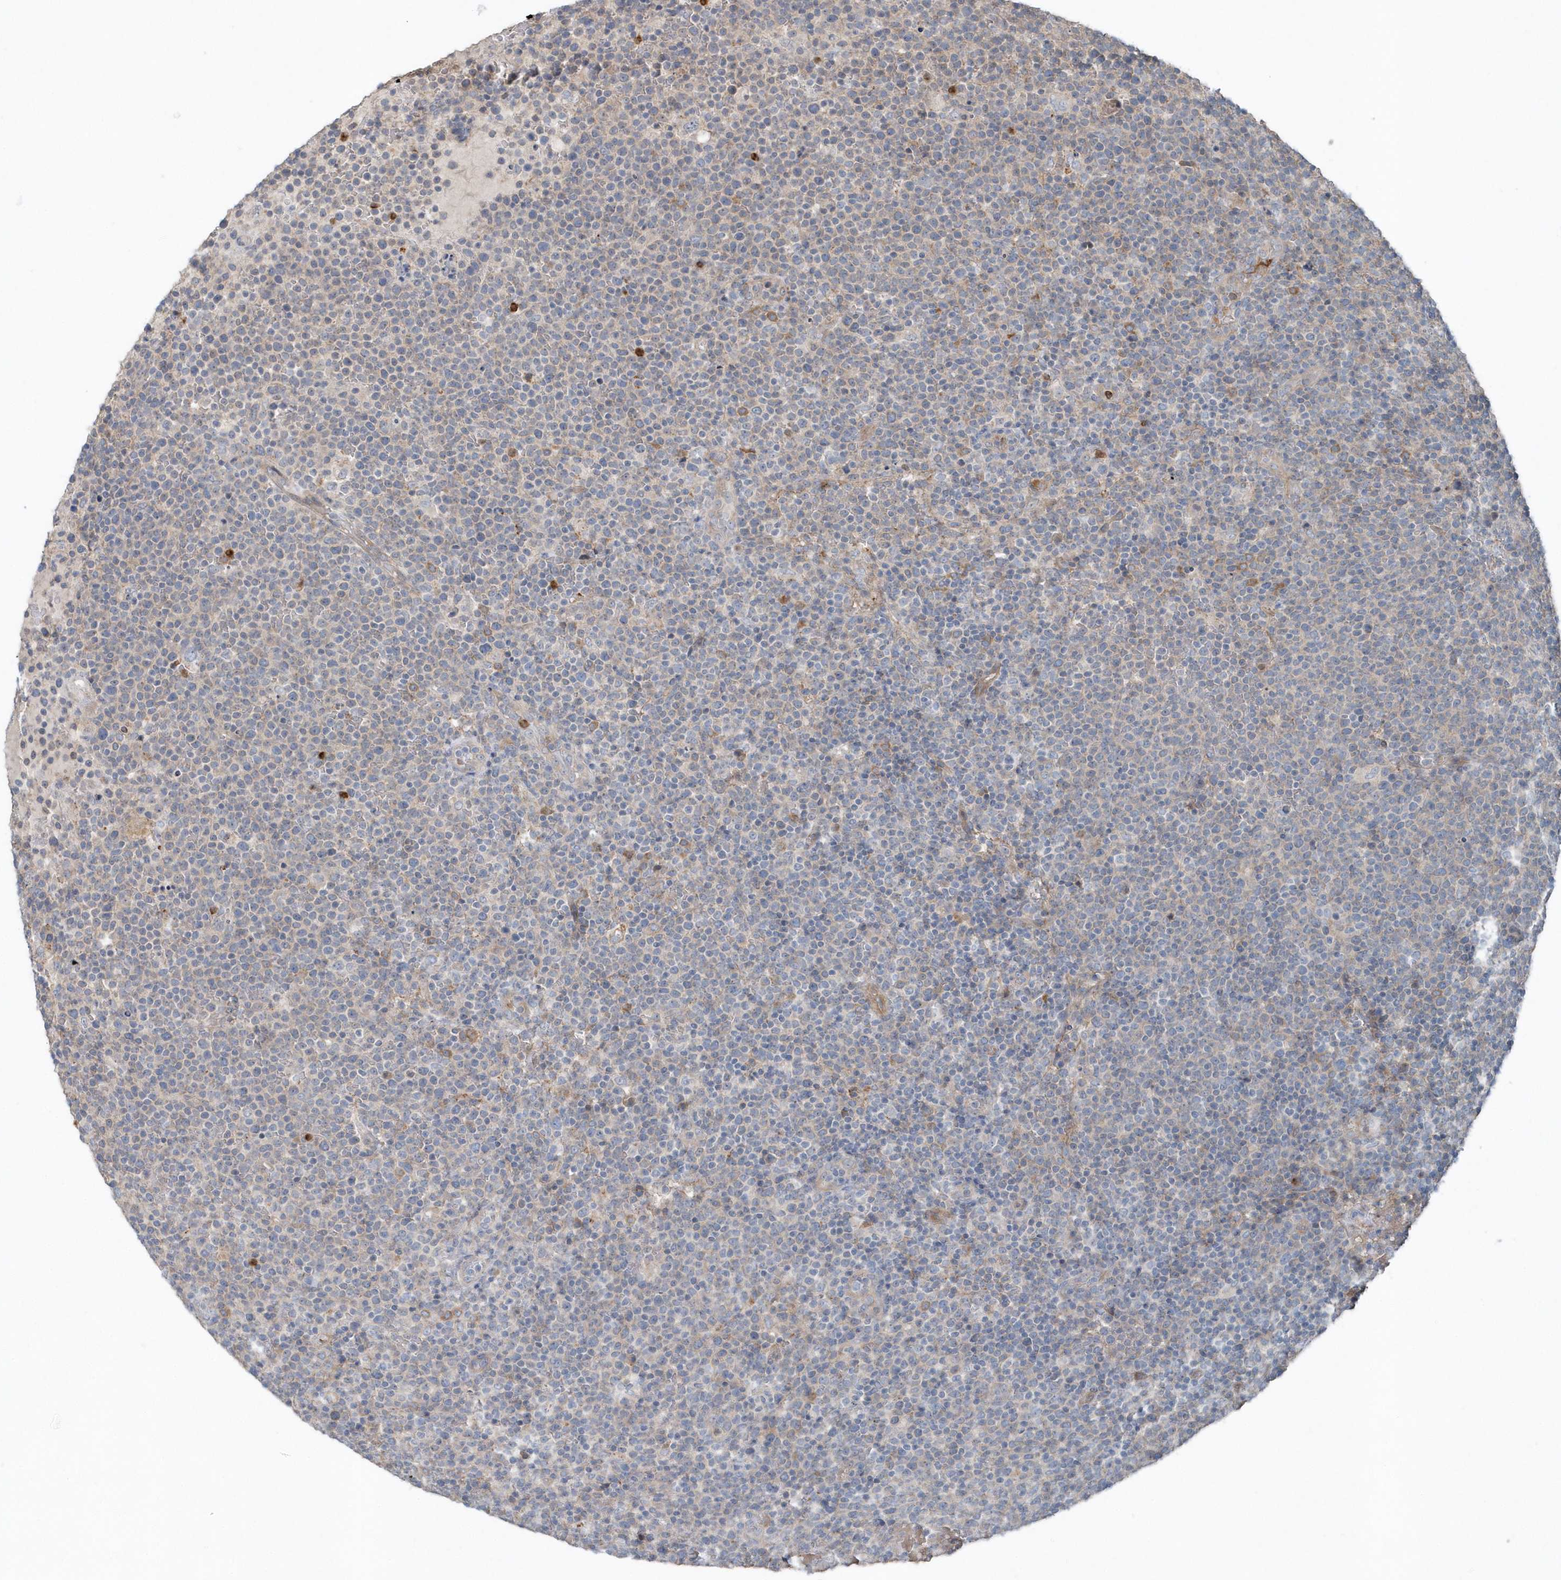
{"staining": {"intensity": "negative", "quantity": "none", "location": "none"}, "tissue": "lymphoma", "cell_type": "Tumor cells", "image_type": "cancer", "snomed": [{"axis": "morphology", "description": "Malignant lymphoma, non-Hodgkin's type, High grade"}, {"axis": "topography", "description": "Lymph node"}], "caption": "The photomicrograph reveals no significant staining in tumor cells of lymphoma.", "gene": "MCC", "patient": {"sex": "male", "age": 61}}